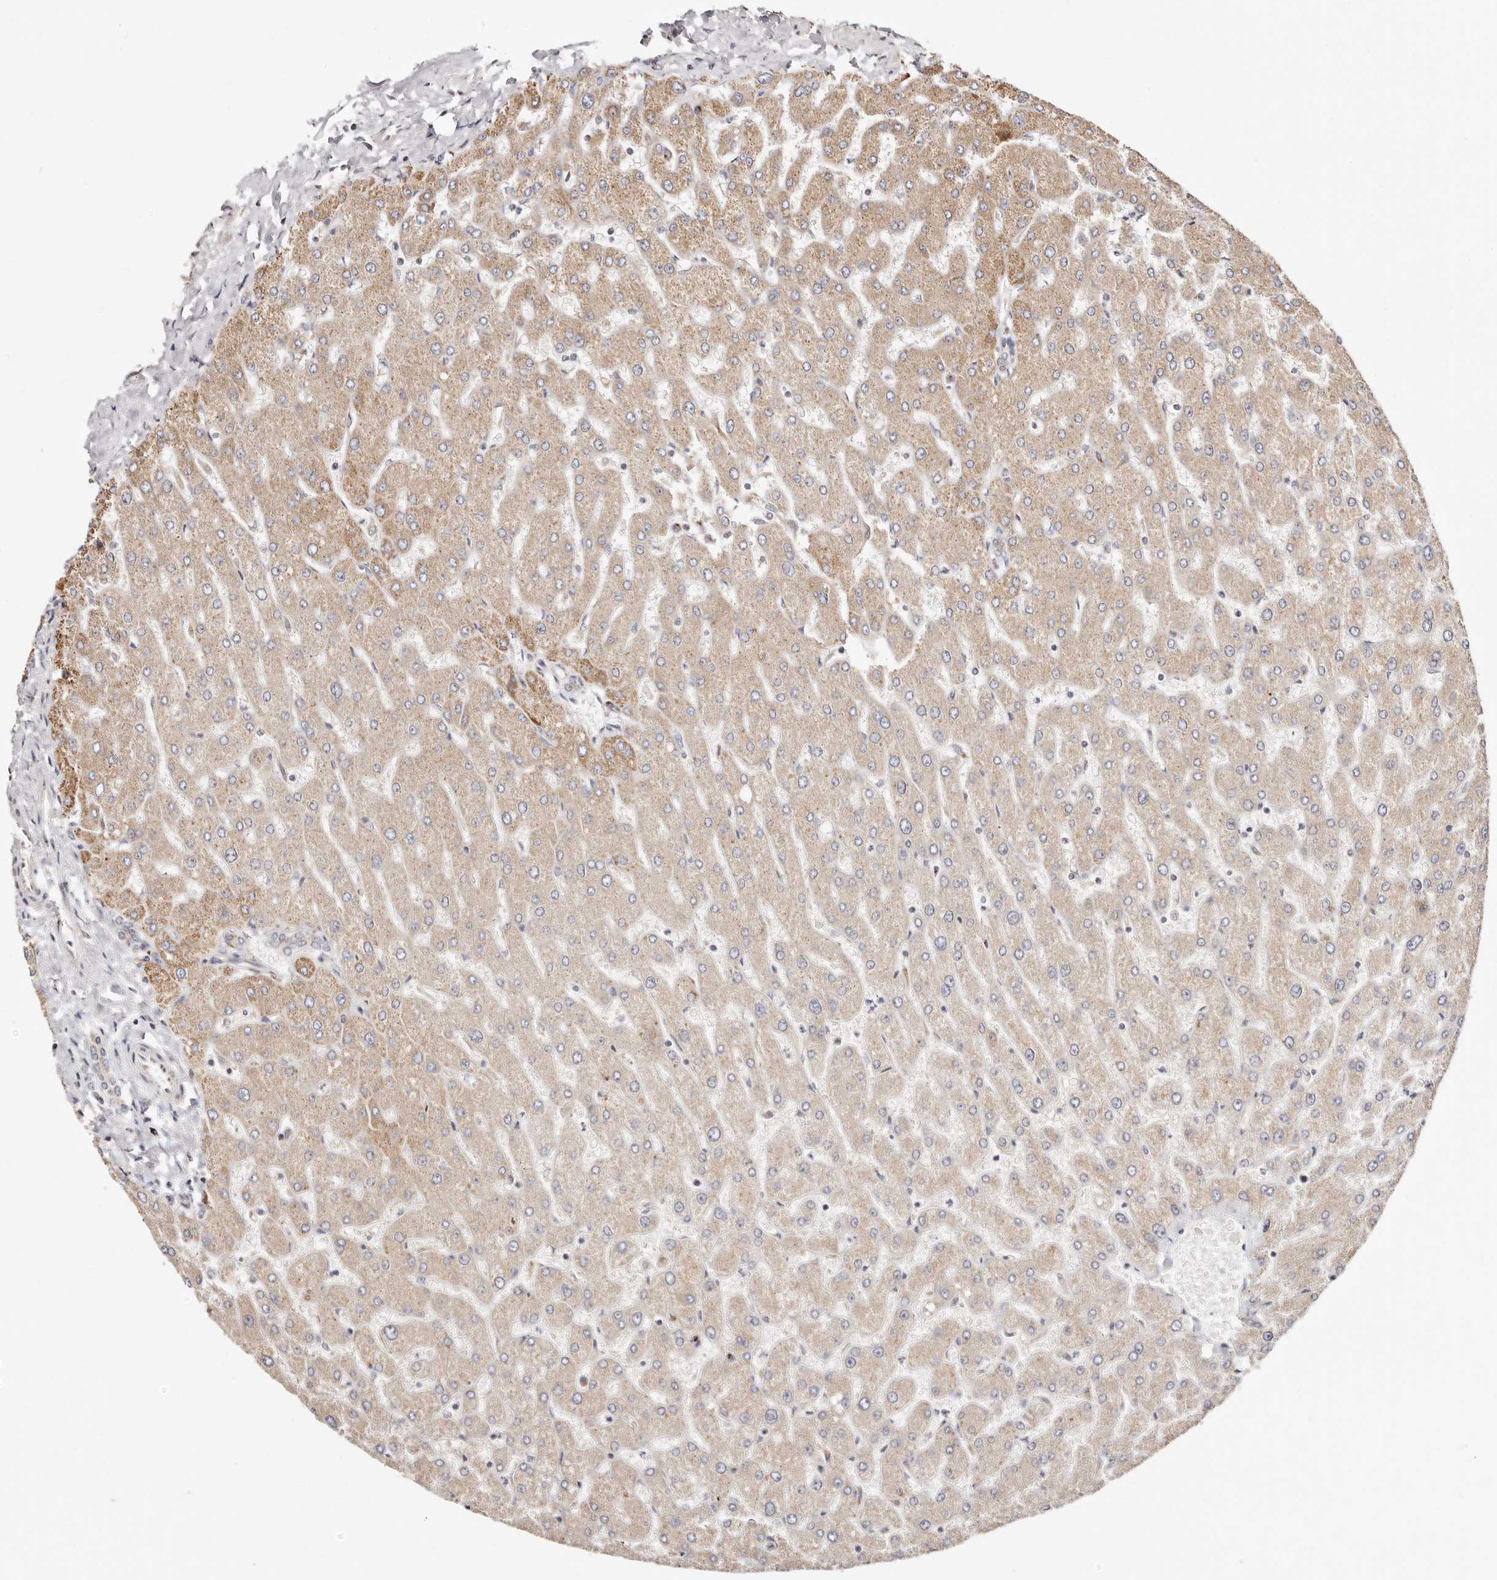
{"staining": {"intensity": "weak", "quantity": "<25%", "location": "cytoplasmic/membranous"}, "tissue": "liver", "cell_type": "Cholangiocytes", "image_type": "normal", "snomed": [{"axis": "morphology", "description": "Normal tissue, NOS"}, {"axis": "topography", "description": "Liver"}], "caption": "DAB immunohistochemical staining of benign human liver demonstrates no significant positivity in cholangiocytes. (DAB (3,3'-diaminobenzidine) IHC with hematoxylin counter stain).", "gene": "MAPK6", "patient": {"sex": "male", "age": 55}}